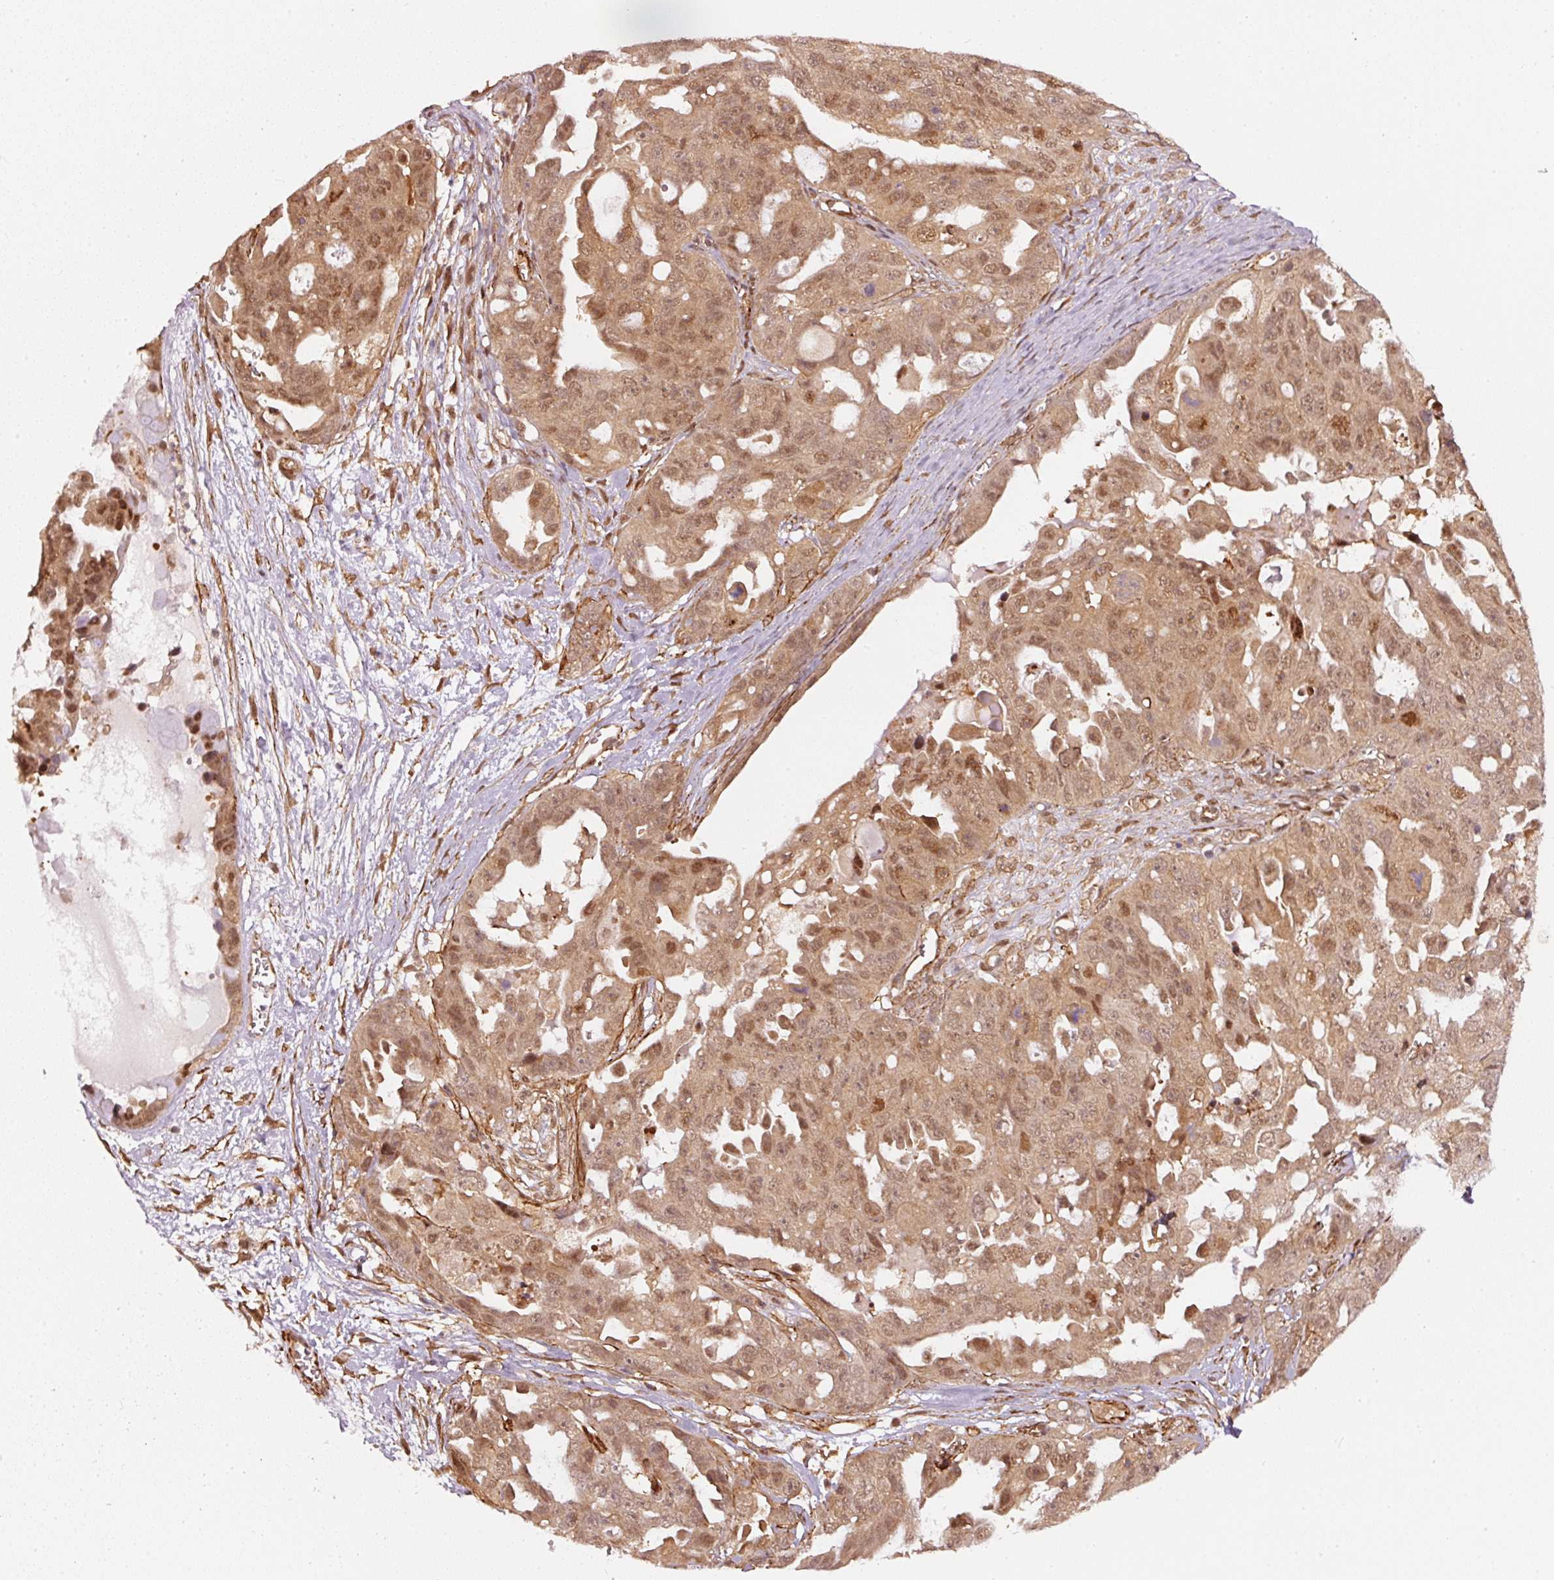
{"staining": {"intensity": "moderate", "quantity": ">75%", "location": "cytoplasmic/membranous,nuclear"}, "tissue": "ovarian cancer", "cell_type": "Tumor cells", "image_type": "cancer", "snomed": [{"axis": "morphology", "description": "Carcinoma, endometroid"}, {"axis": "topography", "description": "Ovary"}], "caption": "This micrograph displays ovarian cancer (endometroid carcinoma) stained with IHC to label a protein in brown. The cytoplasmic/membranous and nuclear of tumor cells show moderate positivity for the protein. Nuclei are counter-stained blue.", "gene": "PSMD1", "patient": {"sex": "female", "age": 70}}